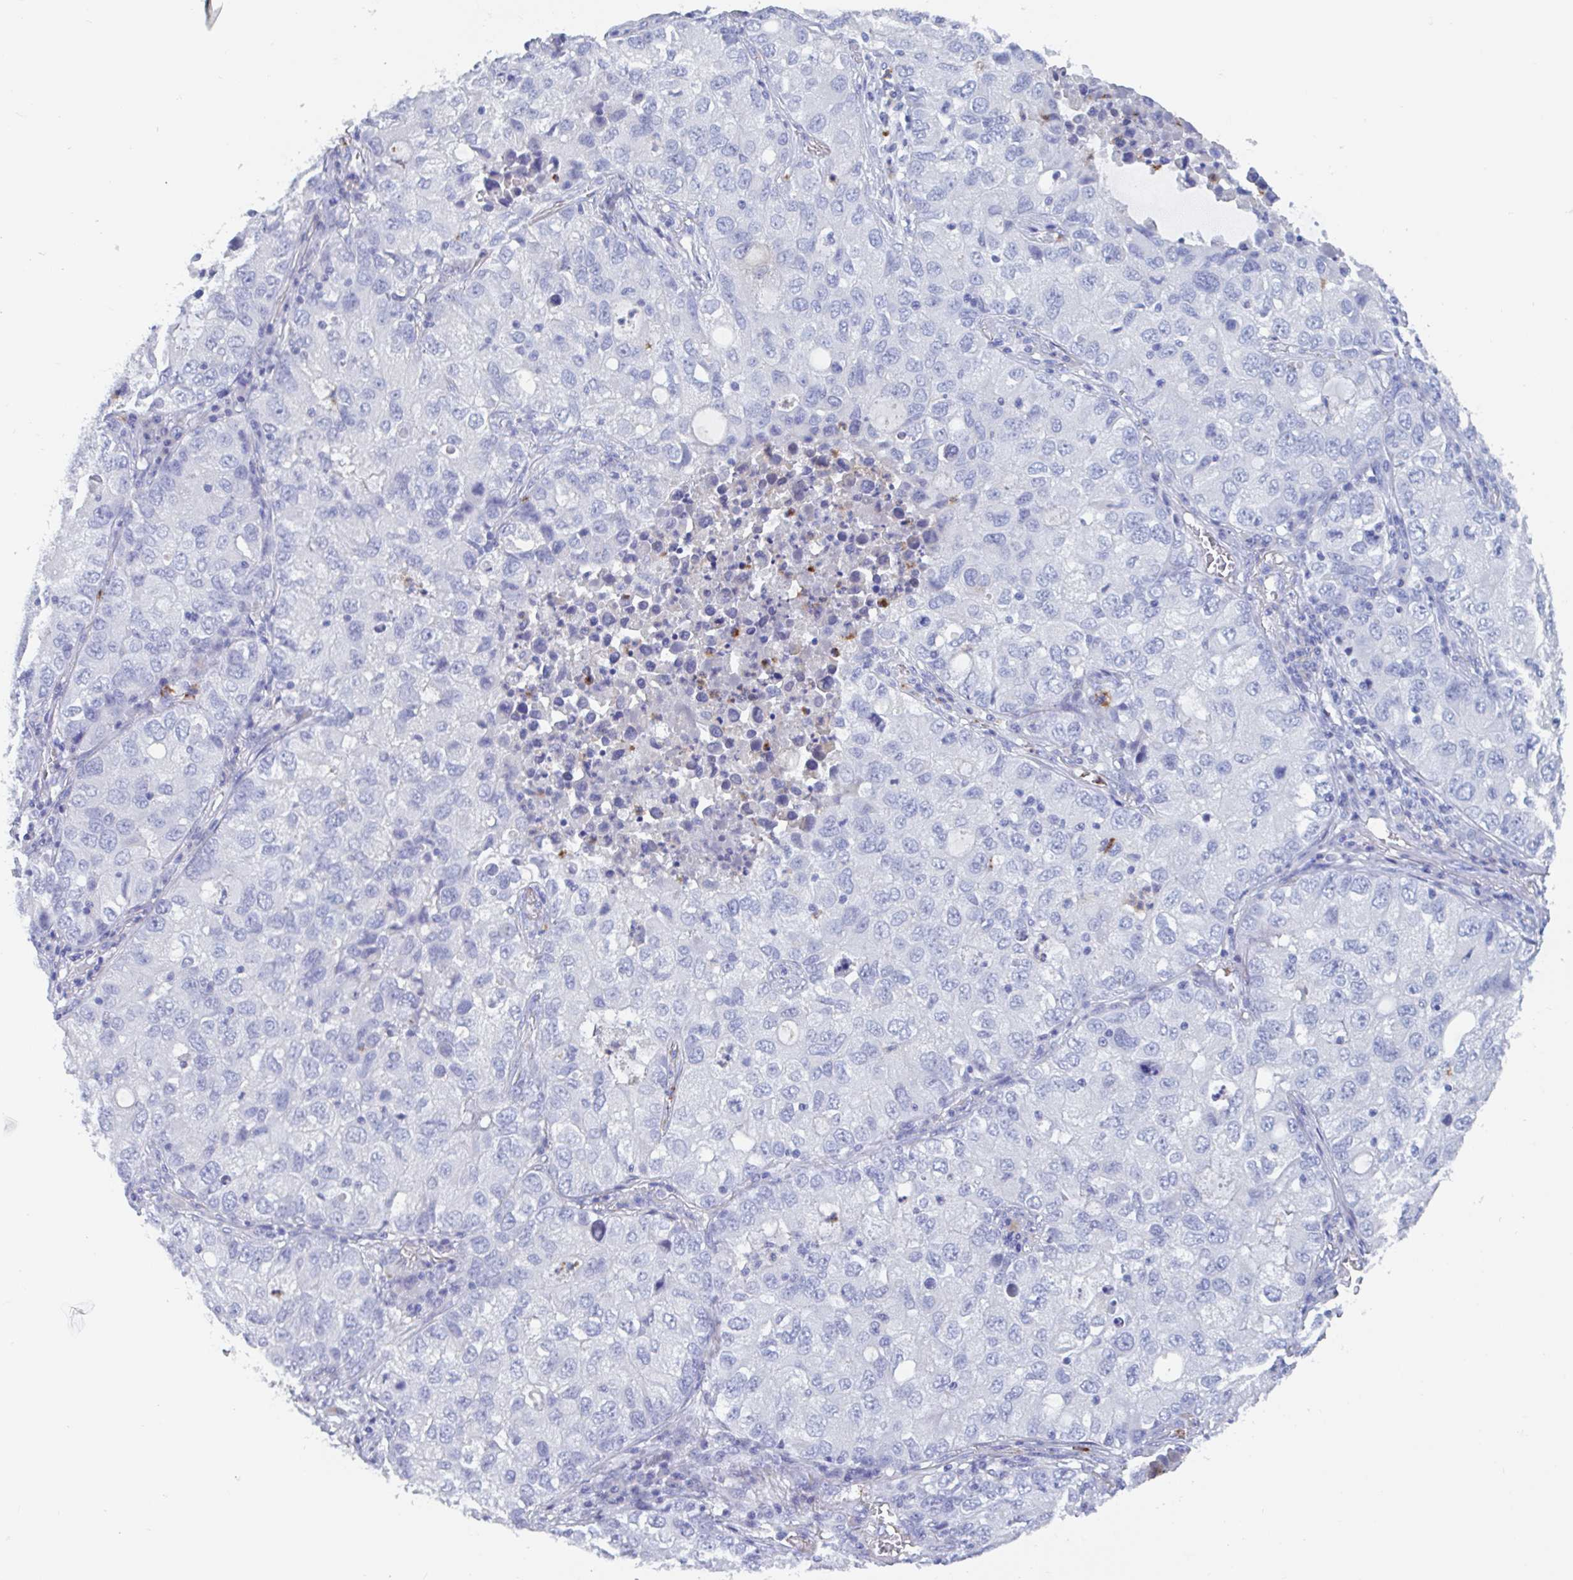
{"staining": {"intensity": "negative", "quantity": "none", "location": "none"}, "tissue": "lung cancer", "cell_type": "Tumor cells", "image_type": "cancer", "snomed": [{"axis": "morphology", "description": "Normal morphology"}, {"axis": "morphology", "description": "Adenocarcinoma, NOS"}, {"axis": "topography", "description": "Lymph node"}, {"axis": "topography", "description": "Lung"}], "caption": "IHC of human adenocarcinoma (lung) reveals no positivity in tumor cells.", "gene": "ZNHIT2", "patient": {"sex": "female", "age": 51}}